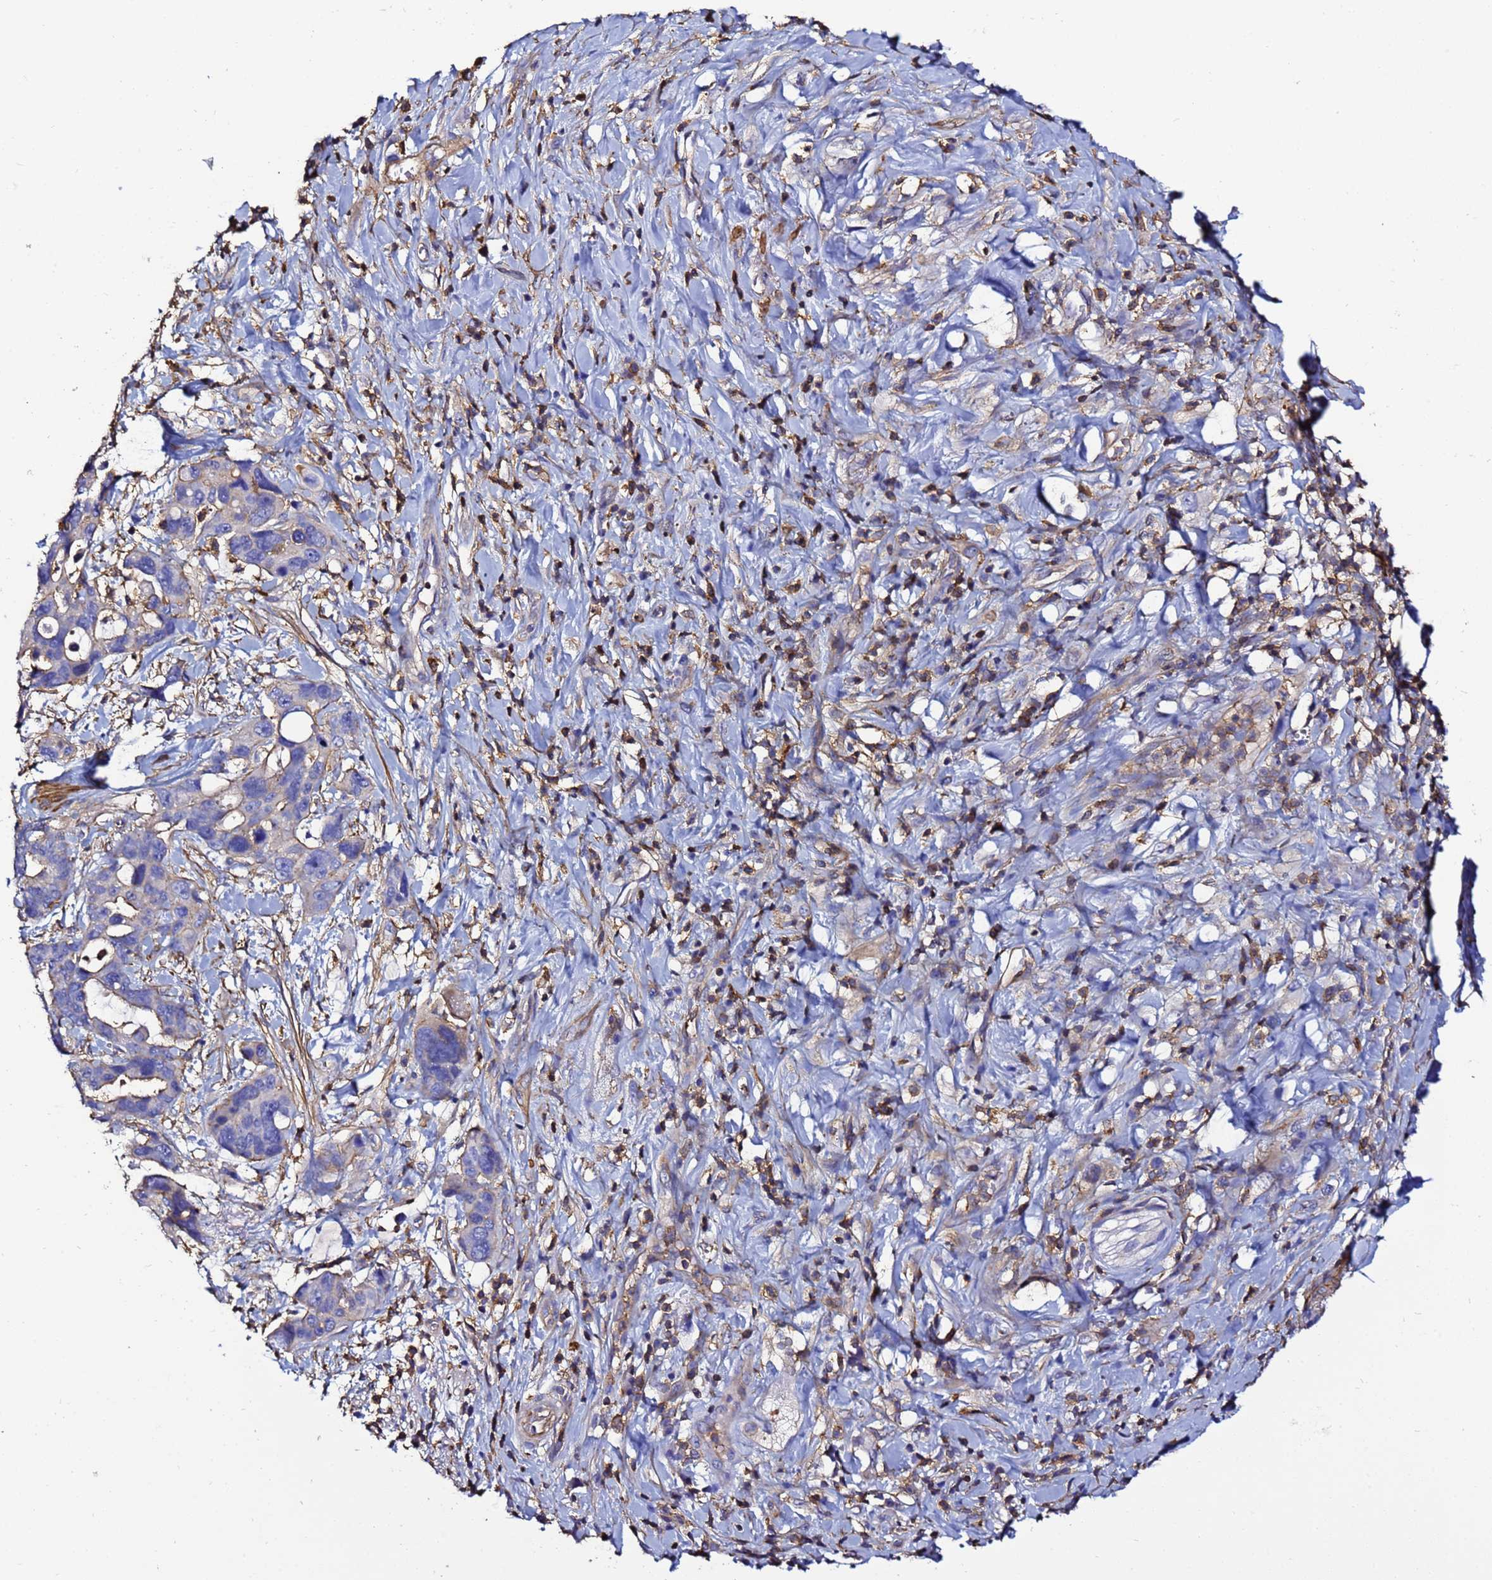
{"staining": {"intensity": "negative", "quantity": "none", "location": "none"}, "tissue": "pancreatic cancer", "cell_type": "Tumor cells", "image_type": "cancer", "snomed": [{"axis": "morphology", "description": "Normal tissue, NOS"}, {"axis": "morphology", "description": "Adenocarcinoma, NOS"}, {"axis": "topography", "description": "Lymph node"}, {"axis": "topography", "description": "Pancreas"}], "caption": "This is an immunohistochemistry image of human pancreatic adenocarcinoma. There is no staining in tumor cells.", "gene": "ACTB", "patient": {"sex": "female", "age": 67}}